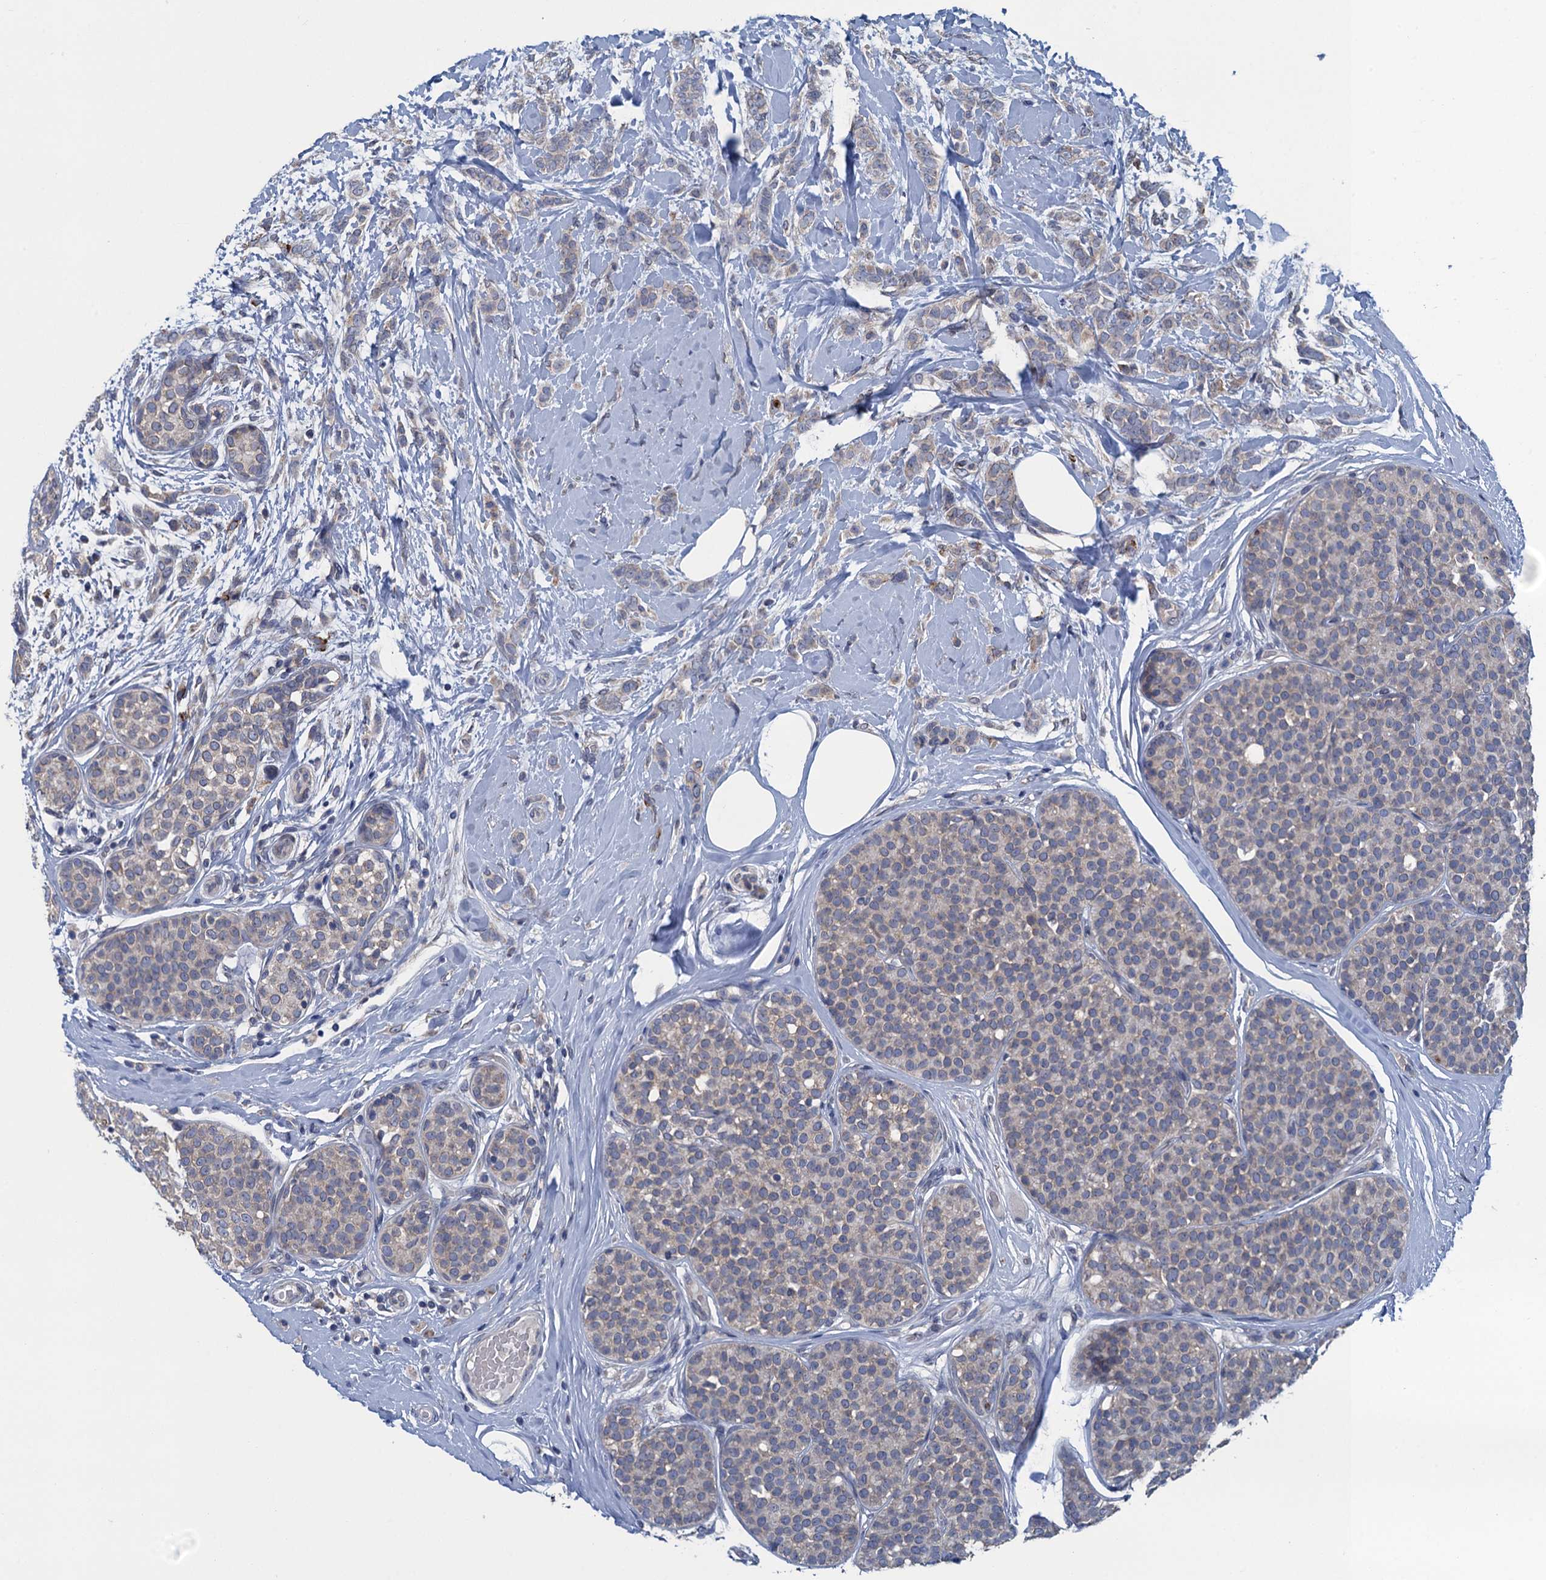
{"staining": {"intensity": "negative", "quantity": "none", "location": "none"}, "tissue": "breast cancer", "cell_type": "Tumor cells", "image_type": "cancer", "snomed": [{"axis": "morphology", "description": "Lobular carcinoma, in situ"}, {"axis": "morphology", "description": "Lobular carcinoma"}, {"axis": "topography", "description": "Breast"}], "caption": "Immunohistochemistry (IHC) of lobular carcinoma in situ (breast) displays no staining in tumor cells. (DAB (3,3'-diaminobenzidine) IHC with hematoxylin counter stain).", "gene": "CTU2", "patient": {"sex": "female", "age": 41}}